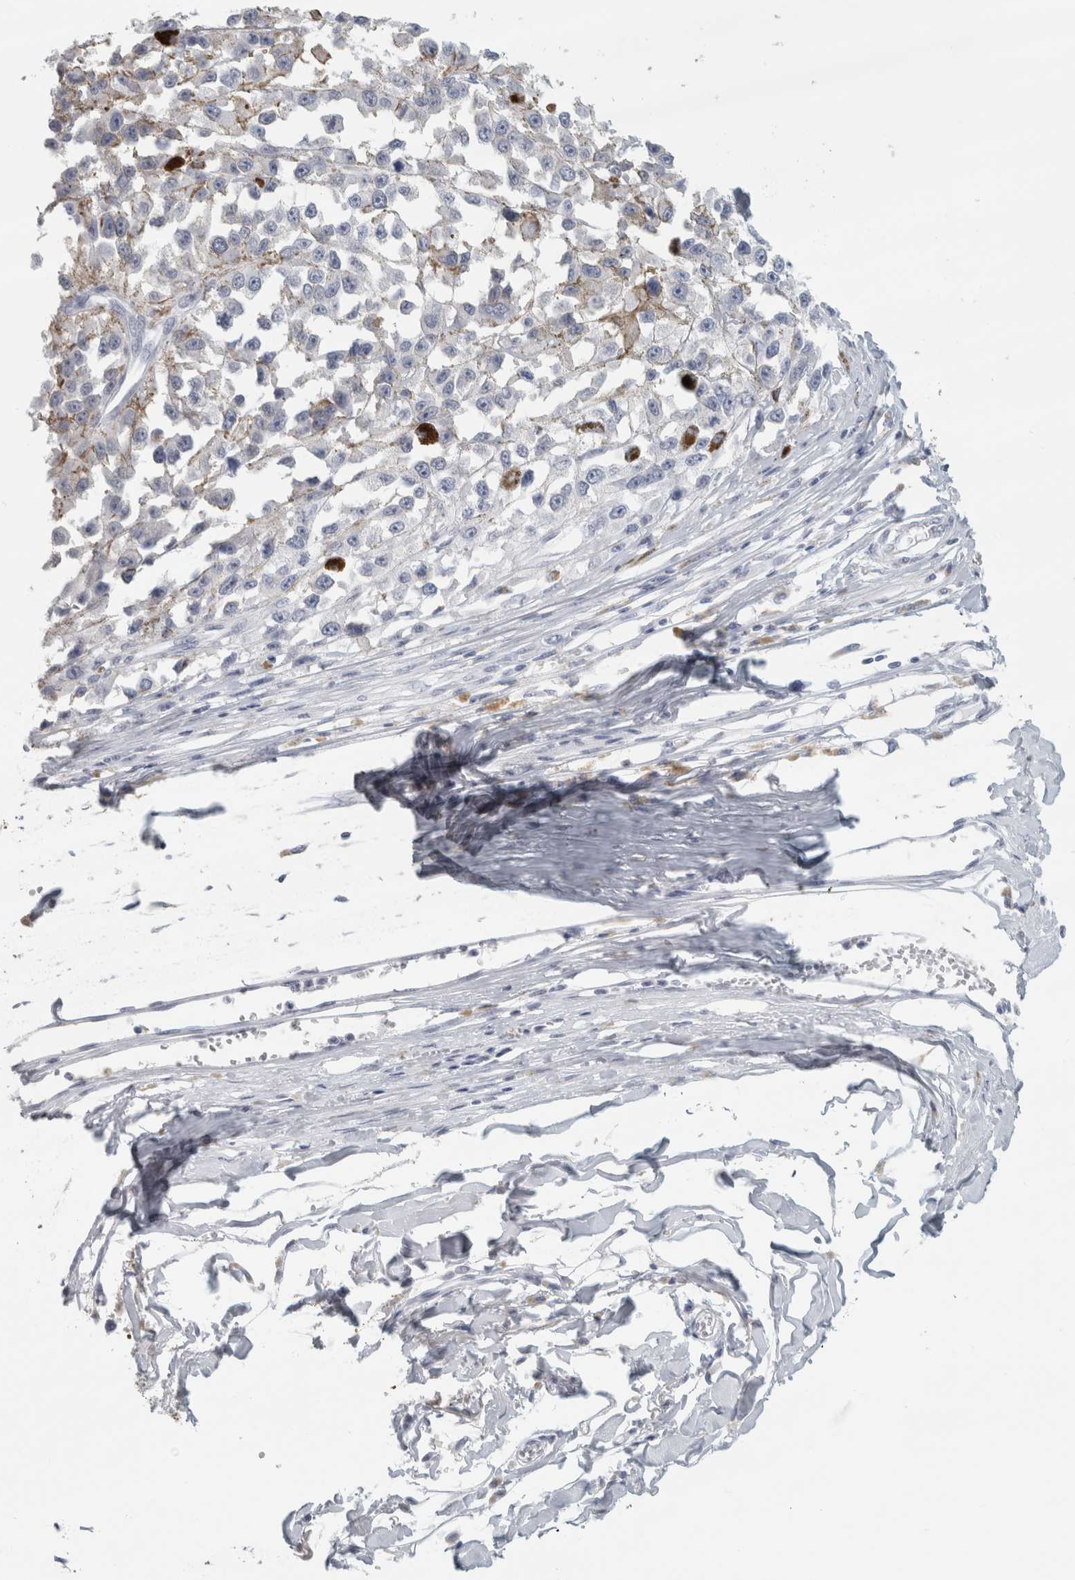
{"staining": {"intensity": "negative", "quantity": "none", "location": "none"}, "tissue": "melanoma", "cell_type": "Tumor cells", "image_type": "cancer", "snomed": [{"axis": "morphology", "description": "Malignant melanoma, Metastatic site"}, {"axis": "topography", "description": "Lymph node"}], "caption": "A histopathology image of melanoma stained for a protein exhibits no brown staining in tumor cells.", "gene": "SLC28A3", "patient": {"sex": "male", "age": 59}}